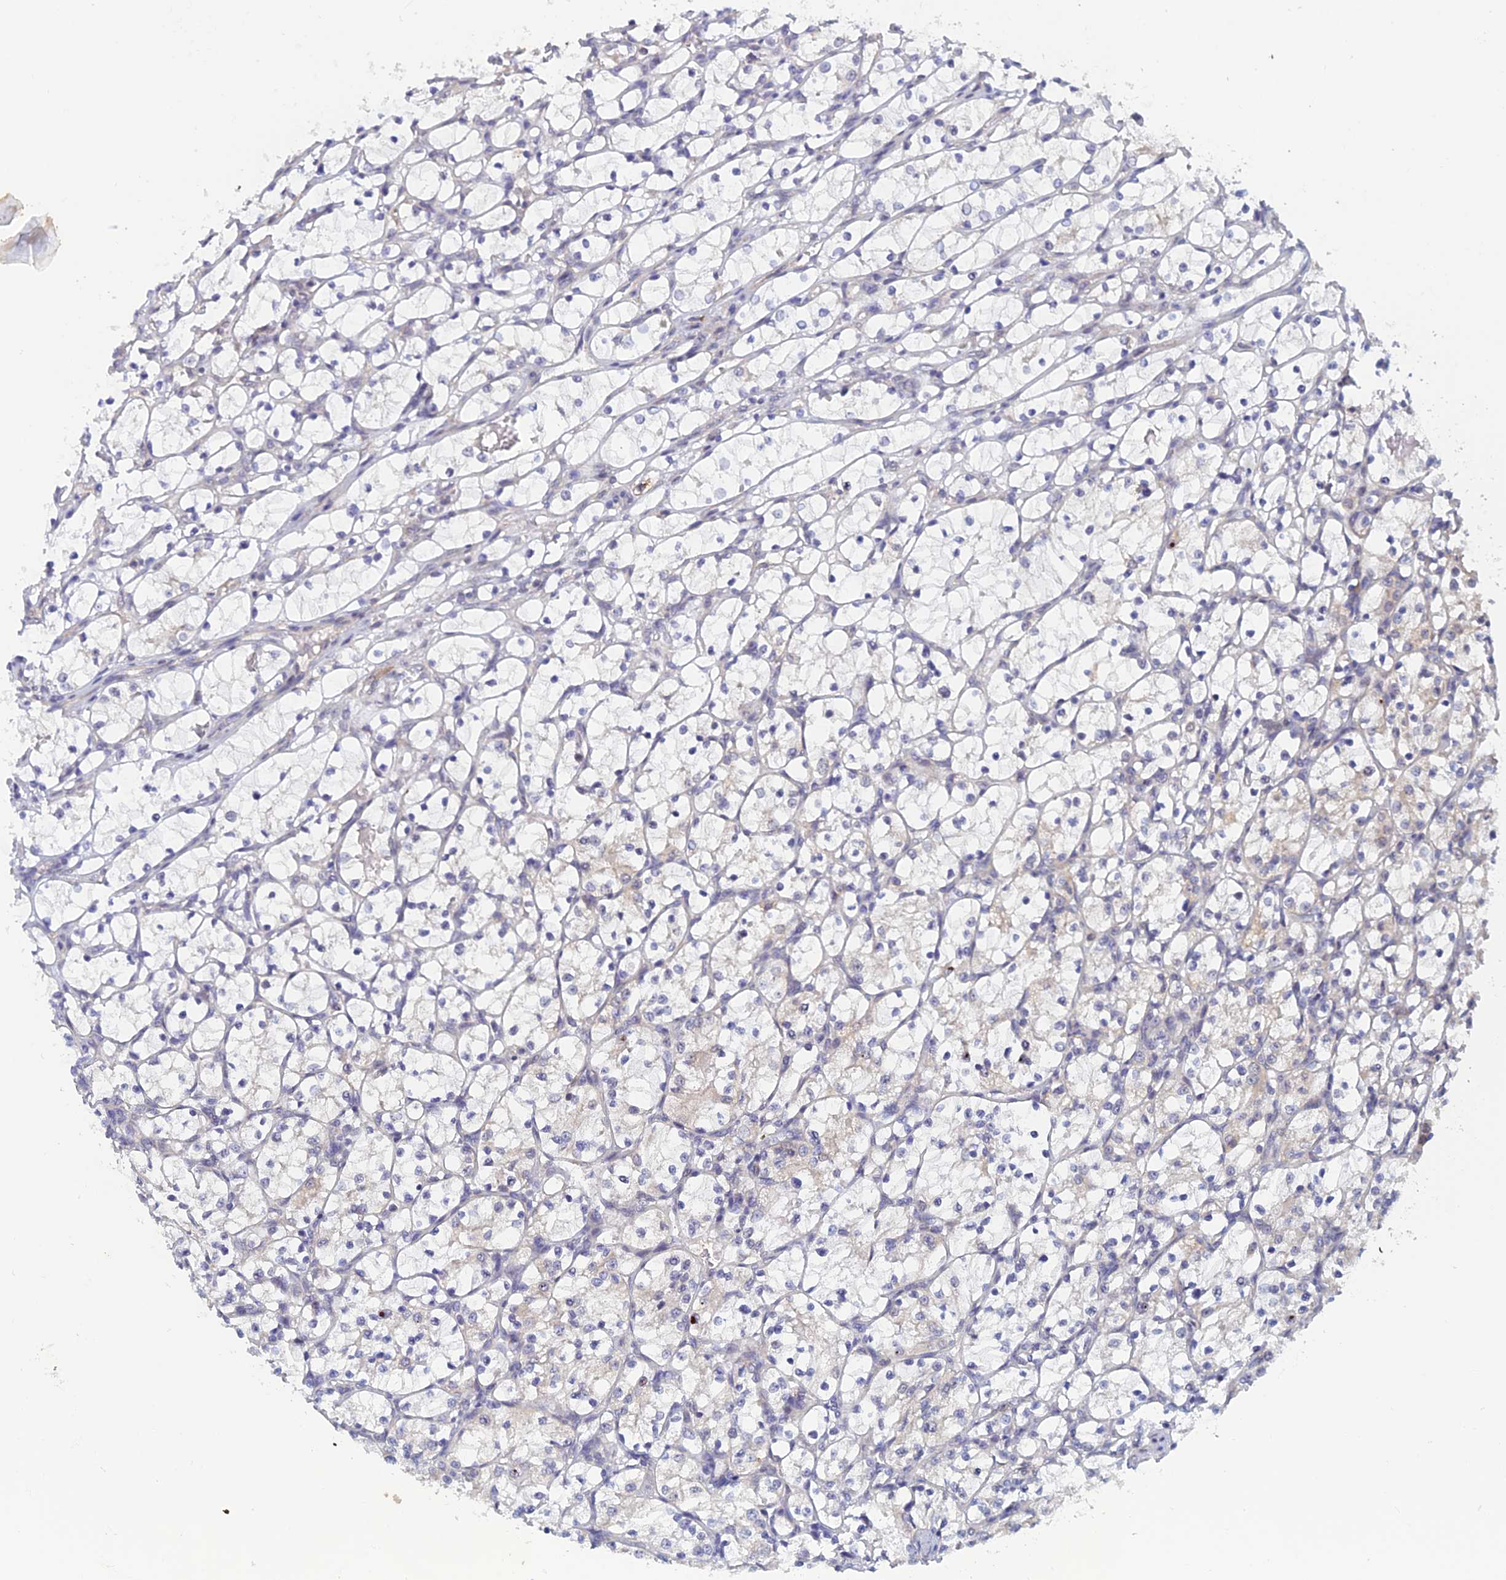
{"staining": {"intensity": "negative", "quantity": "none", "location": "none"}, "tissue": "renal cancer", "cell_type": "Tumor cells", "image_type": "cancer", "snomed": [{"axis": "morphology", "description": "Adenocarcinoma, NOS"}, {"axis": "topography", "description": "Kidney"}], "caption": "Tumor cells are negative for brown protein staining in renal cancer (adenocarcinoma). Brightfield microscopy of immunohistochemistry stained with DAB (brown) and hematoxylin (blue), captured at high magnification.", "gene": "SRA1", "patient": {"sex": "female", "age": 69}}